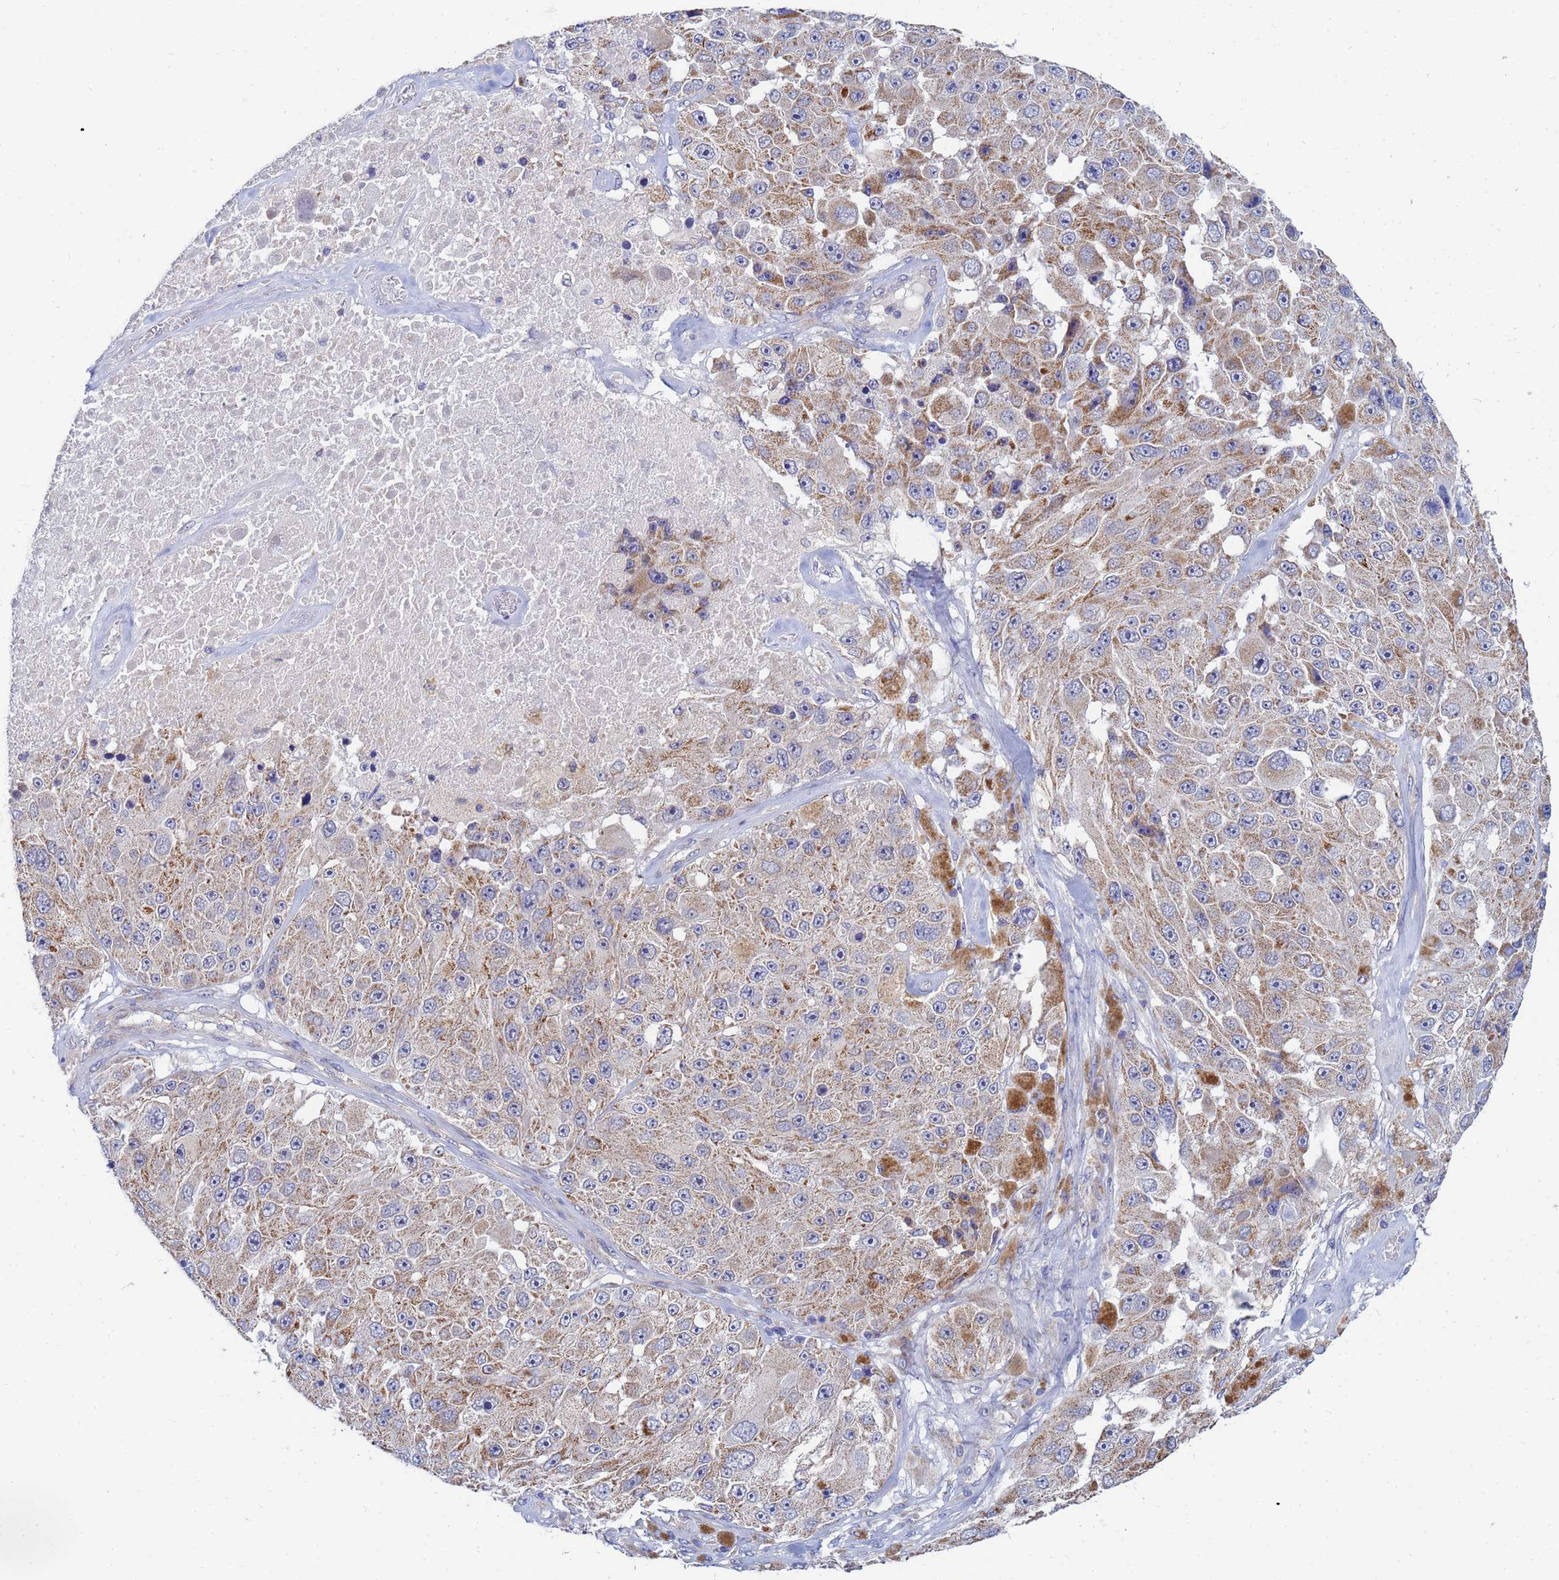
{"staining": {"intensity": "weak", "quantity": ">75%", "location": "cytoplasmic/membranous"}, "tissue": "melanoma", "cell_type": "Tumor cells", "image_type": "cancer", "snomed": [{"axis": "morphology", "description": "Malignant melanoma, Metastatic site"}, {"axis": "topography", "description": "Lymph node"}], "caption": "Immunohistochemical staining of malignant melanoma (metastatic site) demonstrates weak cytoplasmic/membranous protein positivity in approximately >75% of tumor cells. Nuclei are stained in blue.", "gene": "SDR39U1", "patient": {"sex": "male", "age": 62}}